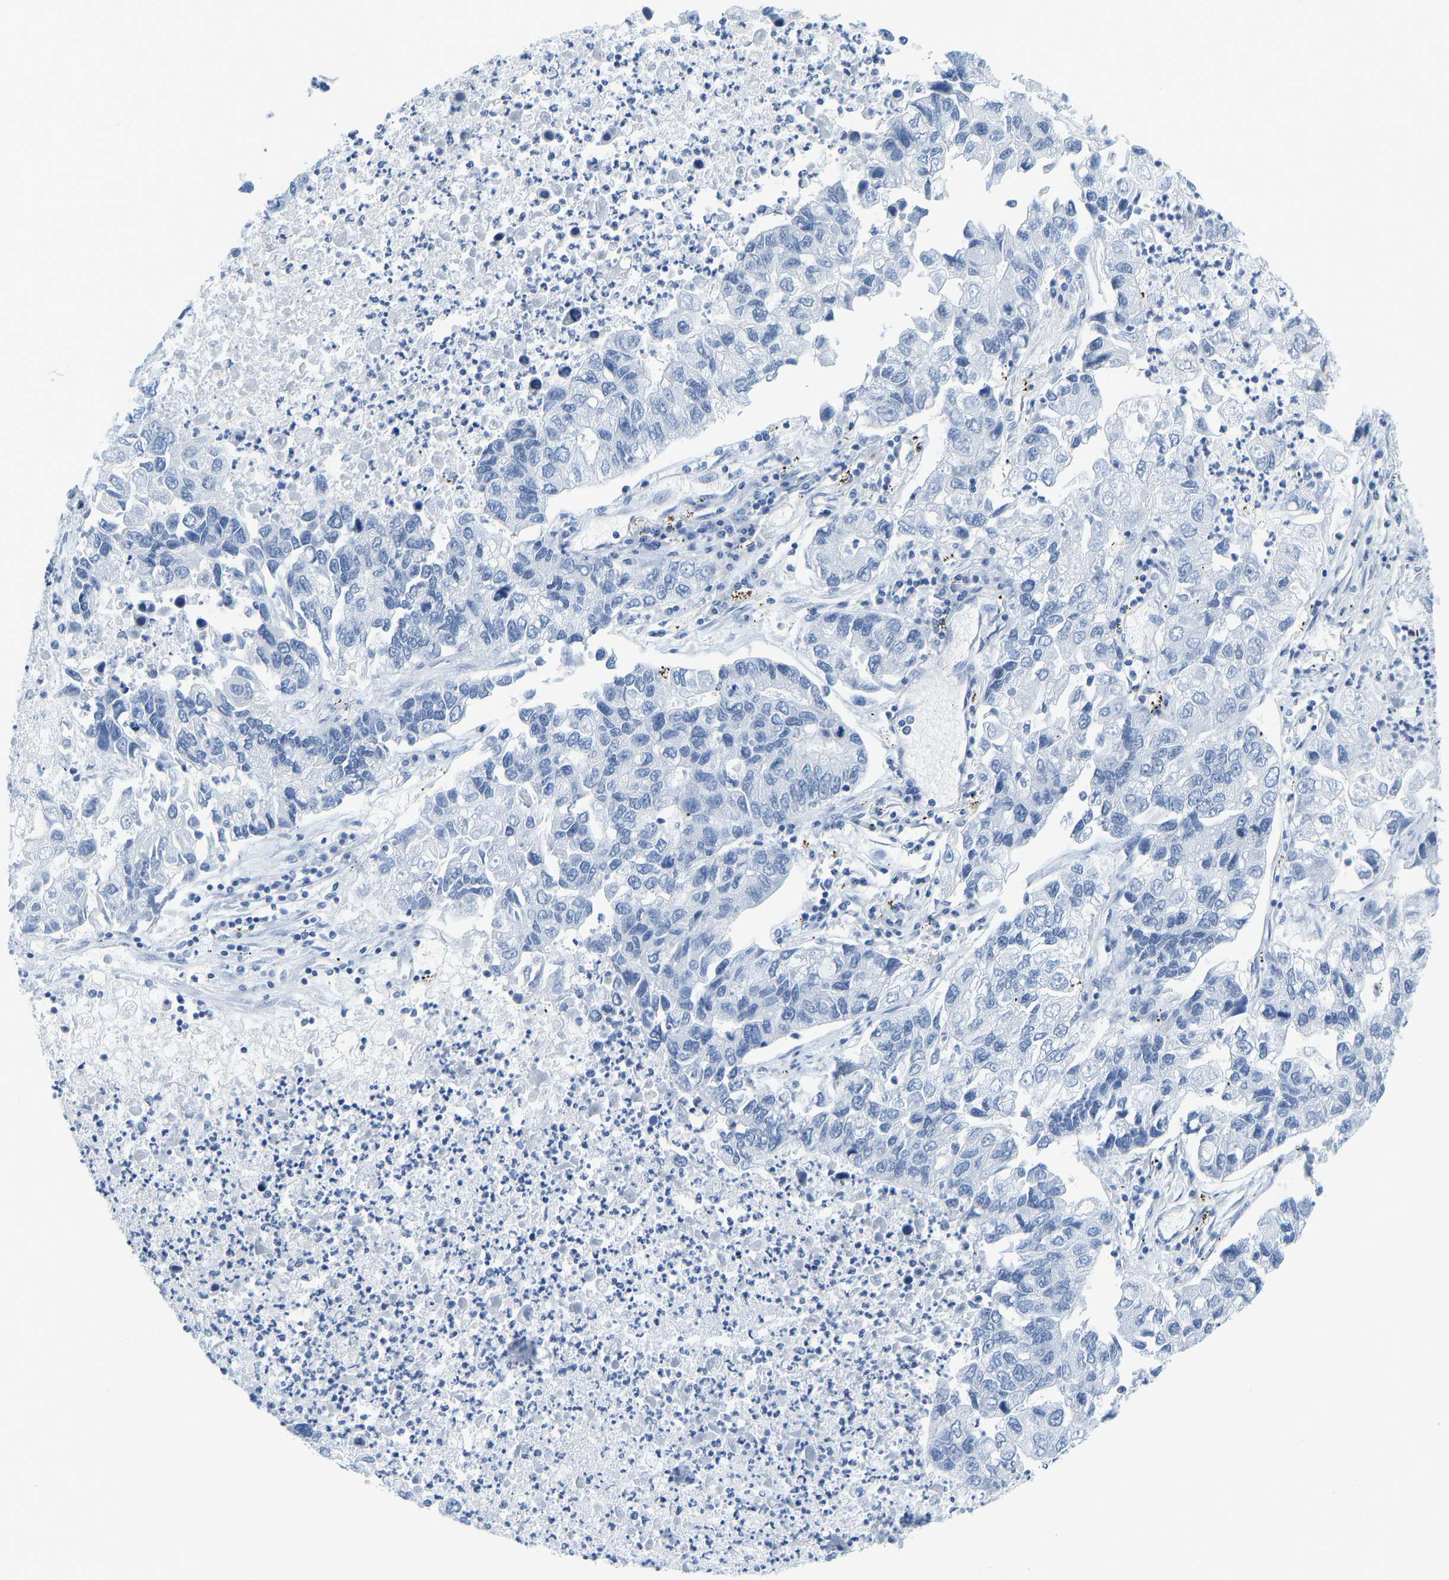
{"staining": {"intensity": "negative", "quantity": "none", "location": "none"}, "tissue": "lung cancer", "cell_type": "Tumor cells", "image_type": "cancer", "snomed": [{"axis": "morphology", "description": "Adenocarcinoma, NOS"}, {"axis": "topography", "description": "Lung"}], "caption": "This is a image of immunohistochemistry (IHC) staining of lung adenocarcinoma, which shows no positivity in tumor cells.", "gene": "SERPINB3", "patient": {"sex": "female", "age": 51}}